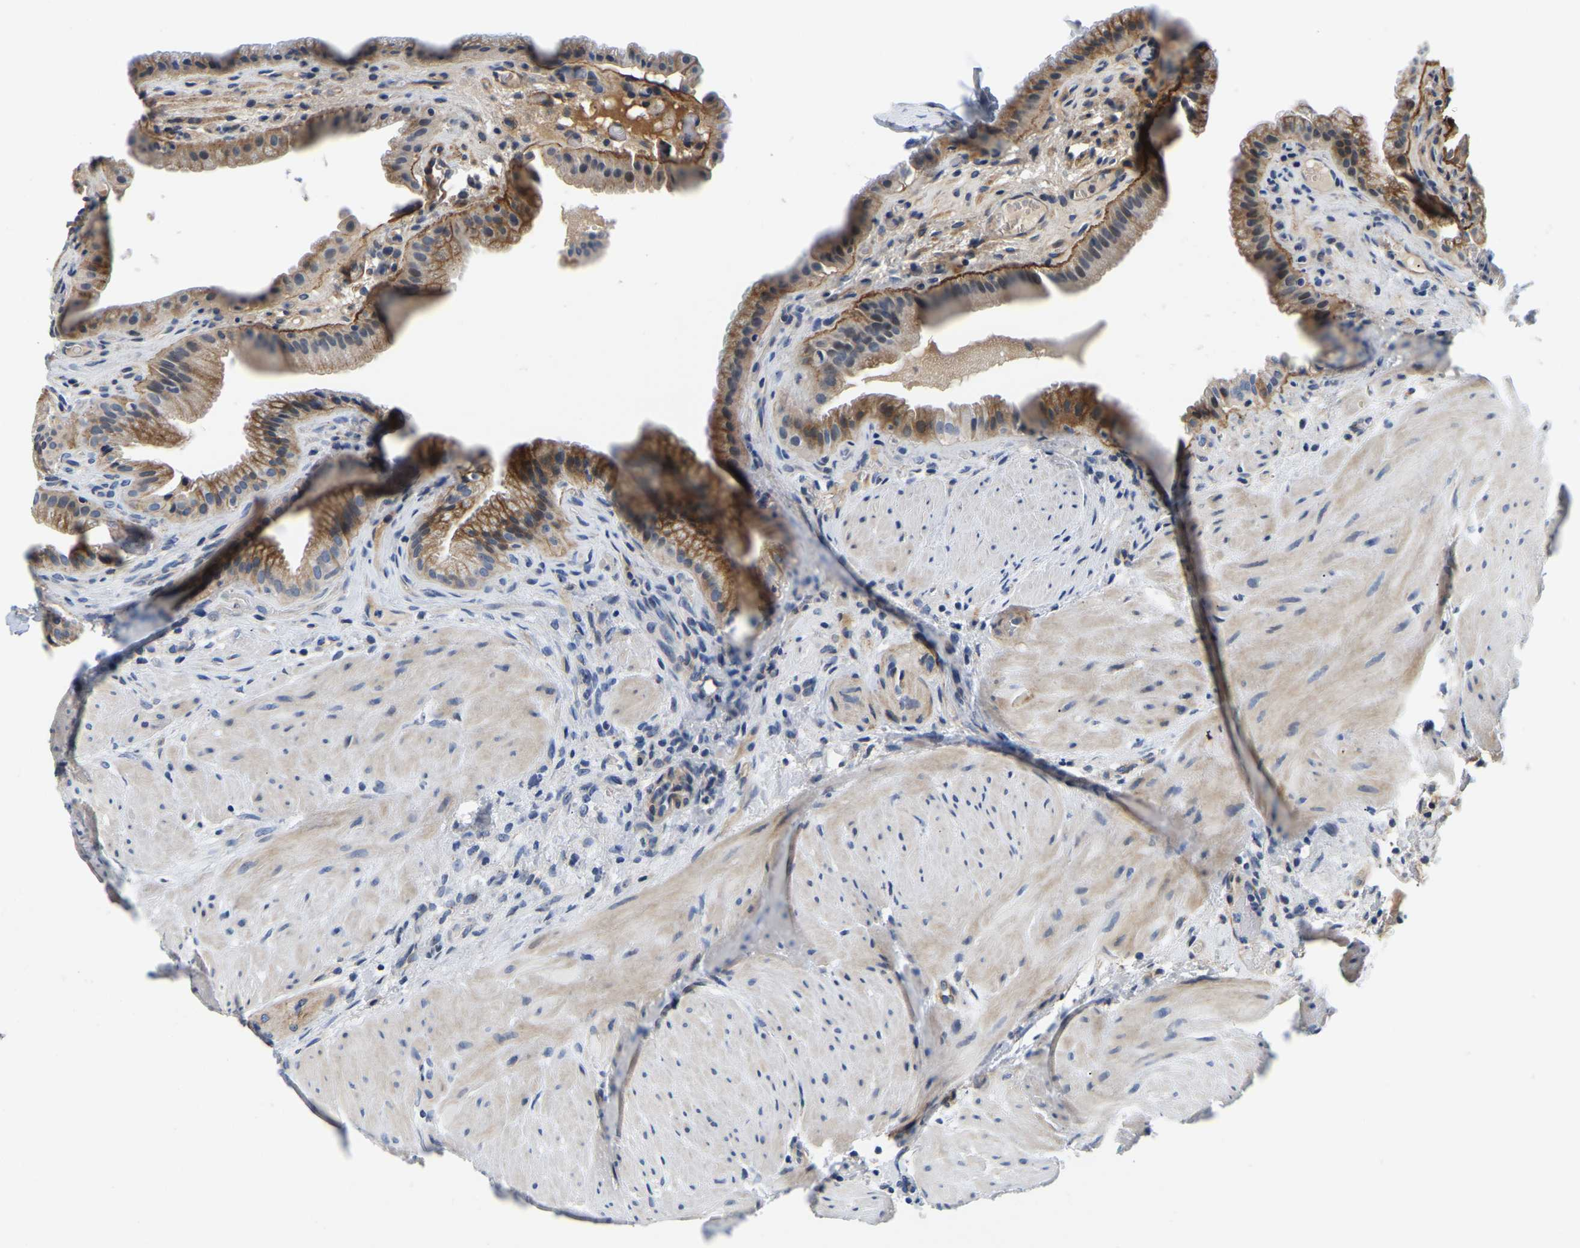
{"staining": {"intensity": "moderate", "quantity": ">75%", "location": "cytoplasmic/membranous"}, "tissue": "gallbladder", "cell_type": "Glandular cells", "image_type": "normal", "snomed": [{"axis": "morphology", "description": "Normal tissue, NOS"}, {"axis": "topography", "description": "Gallbladder"}], "caption": "Moderate cytoplasmic/membranous protein expression is present in about >75% of glandular cells in gallbladder.", "gene": "LIAS", "patient": {"sex": "male", "age": 49}}